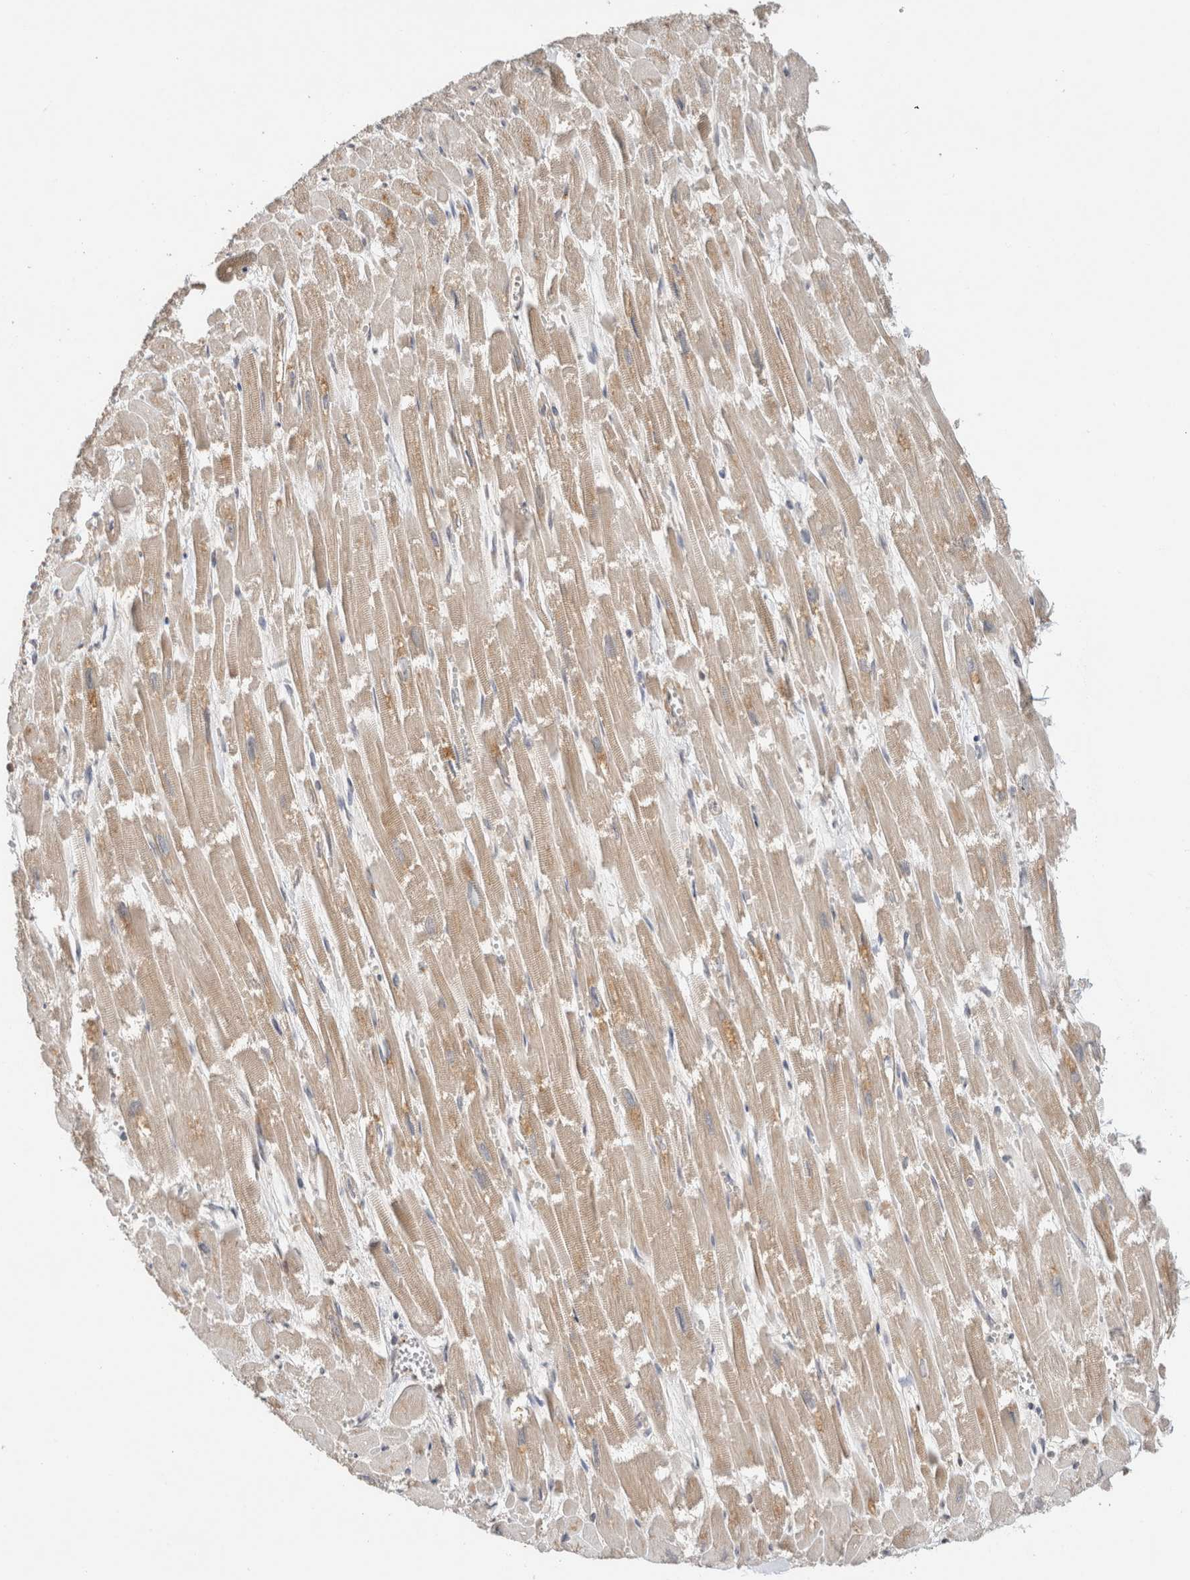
{"staining": {"intensity": "moderate", "quantity": "<25%", "location": "cytoplasmic/membranous,nuclear"}, "tissue": "heart muscle", "cell_type": "Cardiomyocytes", "image_type": "normal", "snomed": [{"axis": "morphology", "description": "Normal tissue, NOS"}, {"axis": "topography", "description": "Heart"}], "caption": "A brown stain shows moderate cytoplasmic/membranous,nuclear staining of a protein in cardiomyocytes of unremarkable human heart muscle.", "gene": "SNRNP40", "patient": {"sex": "male", "age": 54}}